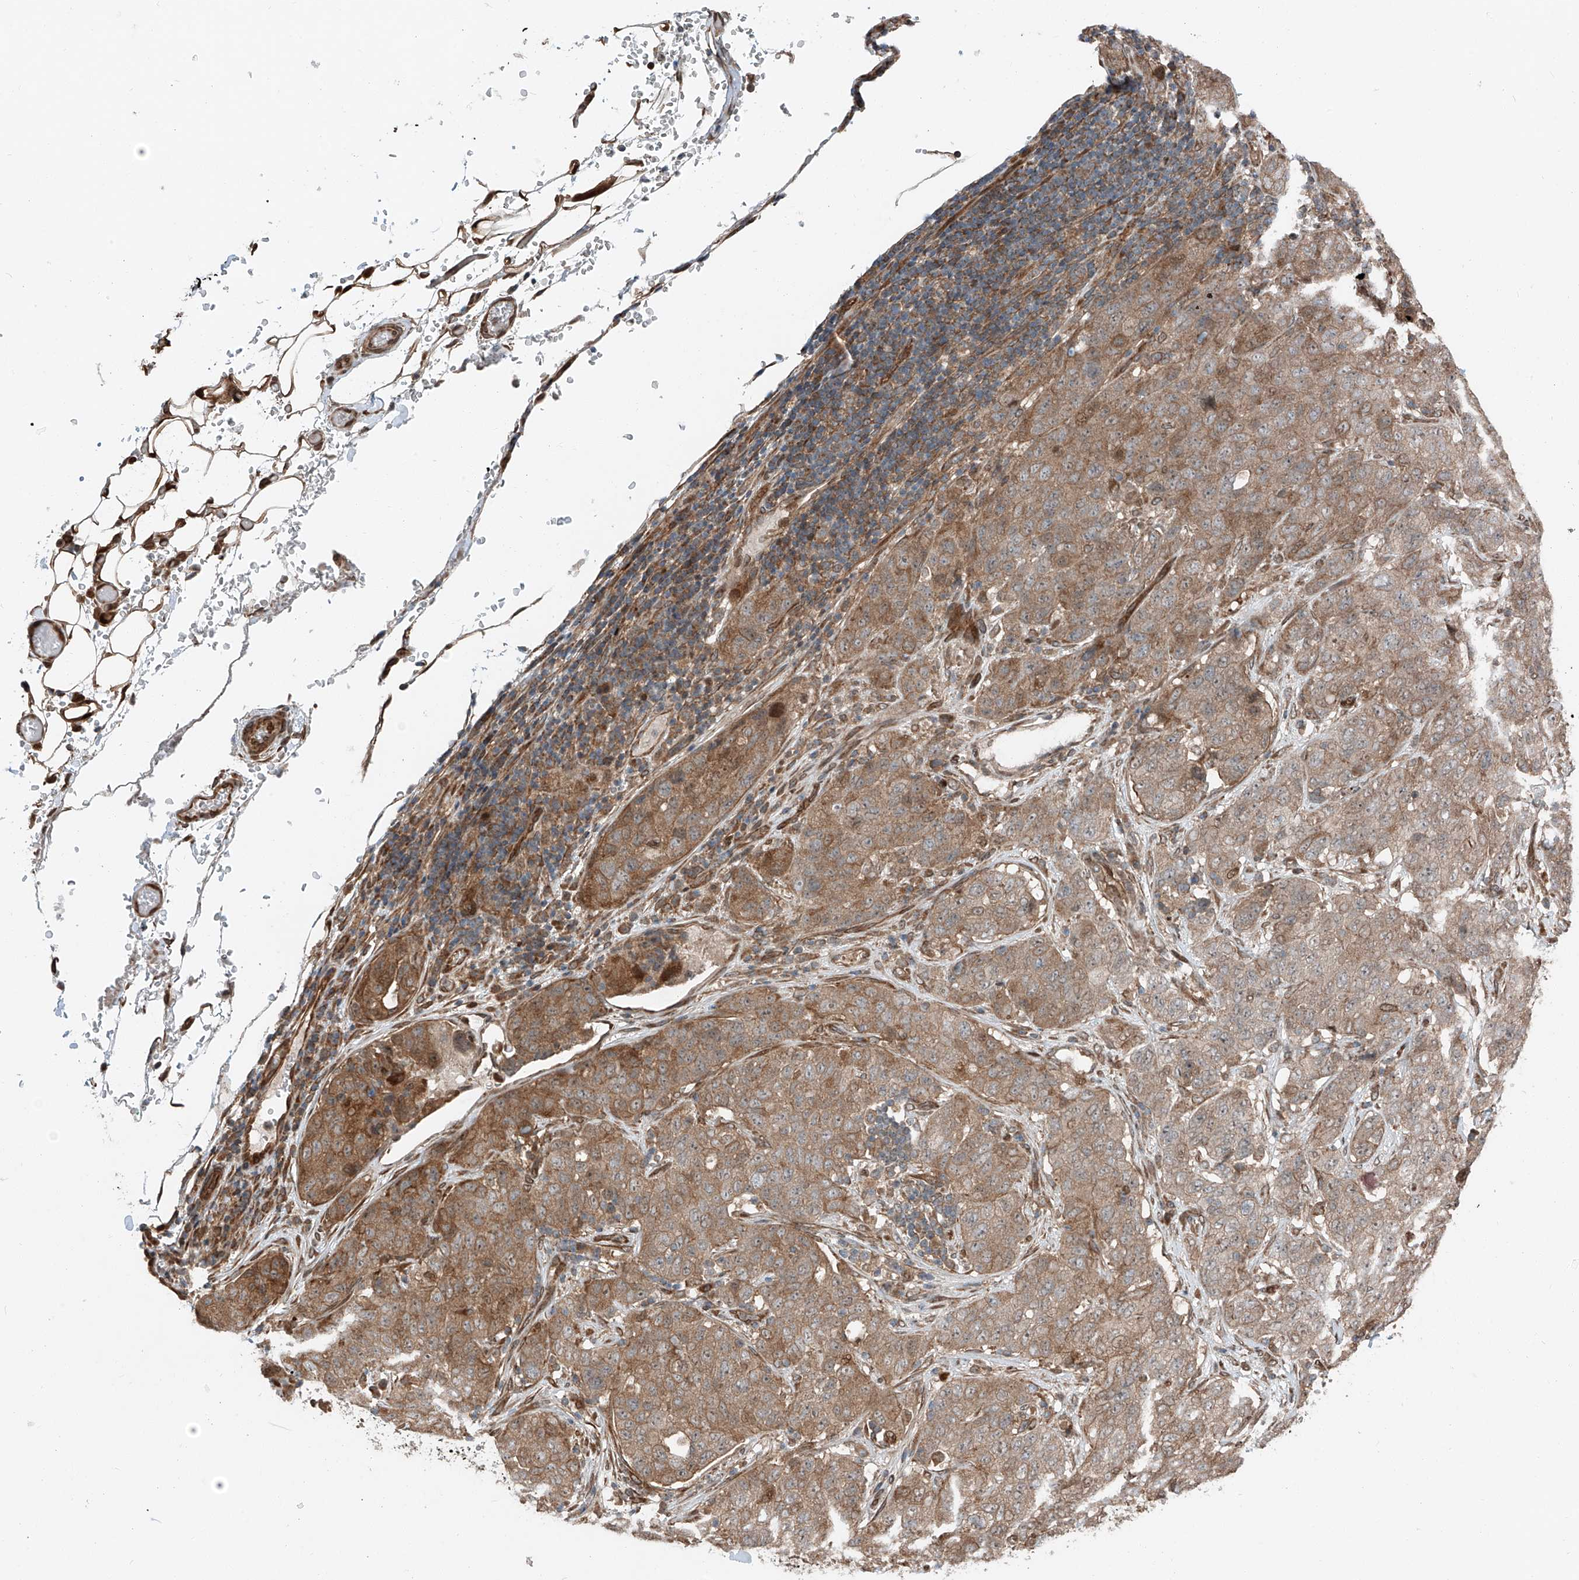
{"staining": {"intensity": "moderate", "quantity": ">75%", "location": "cytoplasmic/membranous"}, "tissue": "stomach cancer", "cell_type": "Tumor cells", "image_type": "cancer", "snomed": [{"axis": "morphology", "description": "Normal tissue, NOS"}, {"axis": "morphology", "description": "Adenocarcinoma, NOS"}, {"axis": "topography", "description": "Lymph node"}, {"axis": "topography", "description": "Stomach"}], "caption": "Stomach adenocarcinoma stained with a protein marker shows moderate staining in tumor cells.", "gene": "CEP162", "patient": {"sex": "male", "age": 48}}